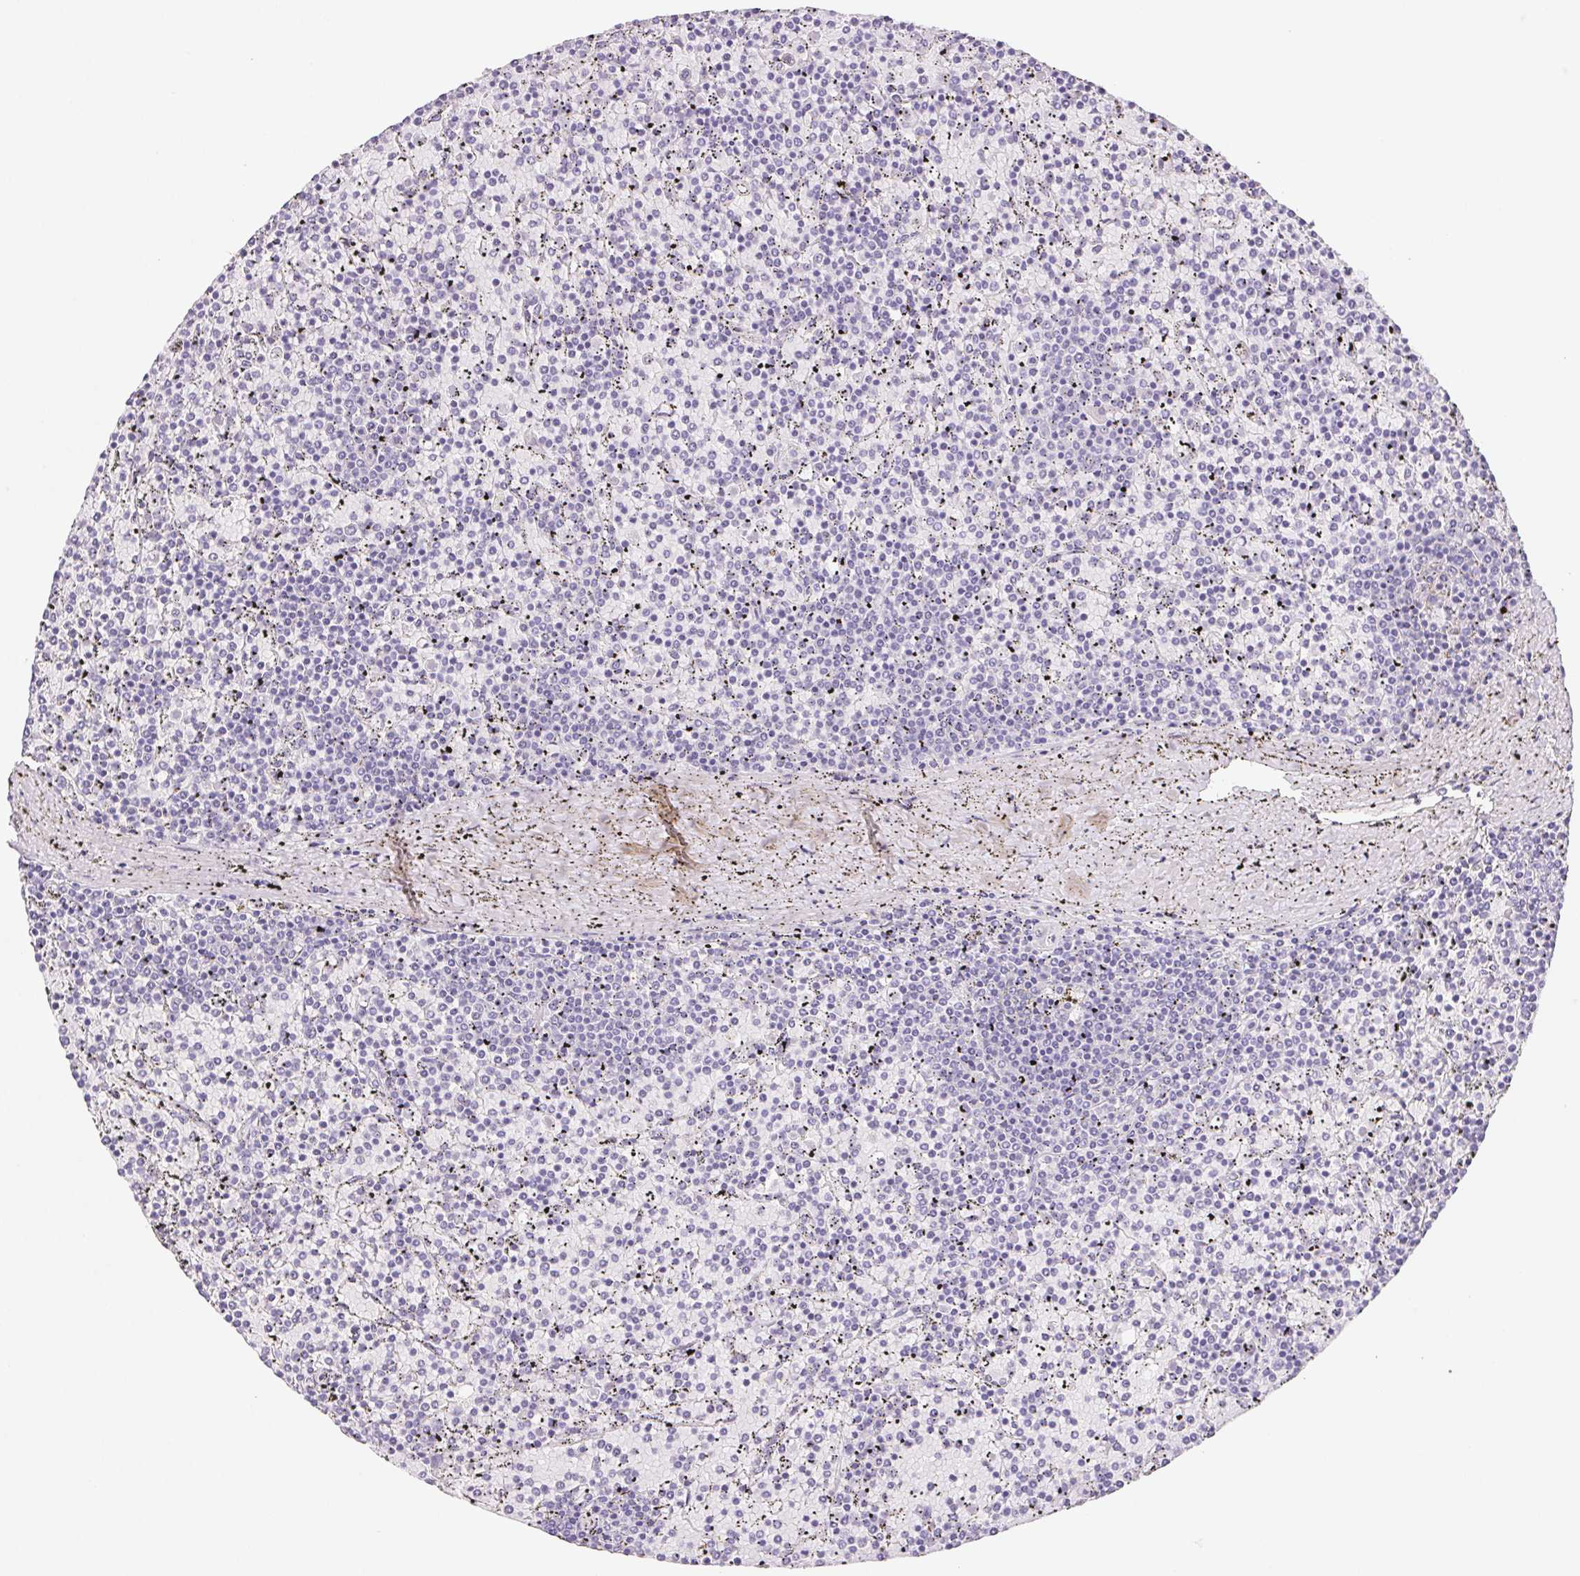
{"staining": {"intensity": "negative", "quantity": "none", "location": "none"}, "tissue": "lymphoma", "cell_type": "Tumor cells", "image_type": "cancer", "snomed": [{"axis": "morphology", "description": "Malignant lymphoma, non-Hodgkin's type, Low grade"}, {"axis": "topography", "description": "Spleen"}], "caption": "Lymphoma was stained to show a protein in brown. There is no significant positivity in tumor cells.", "gene": "ST8SIA3", "patient": {"sex": "female", "age": 77}}